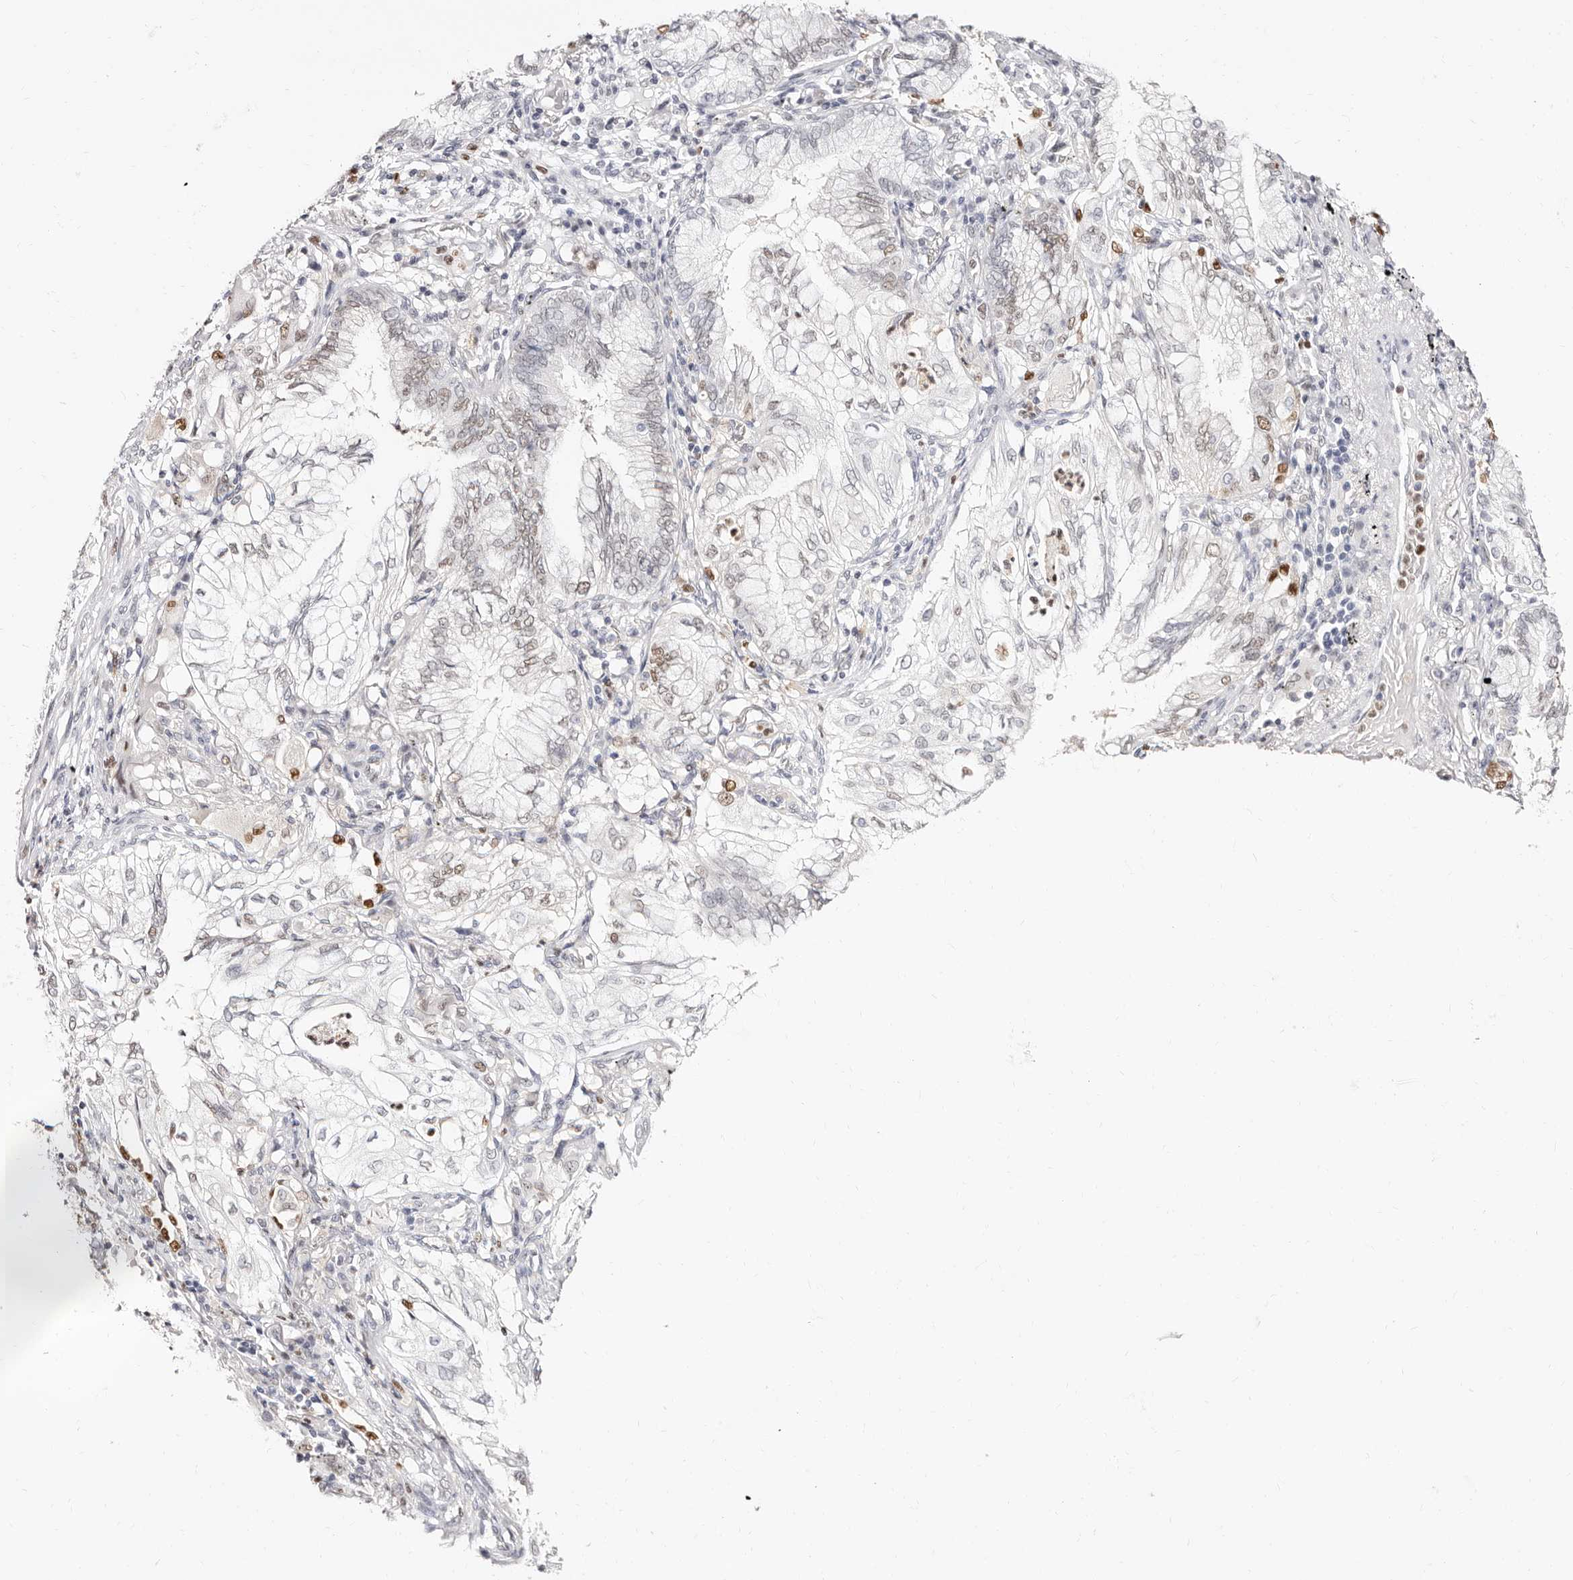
{"staining": {"intensity": "moderate", "quantity": "<25%", "location": "nuclear"}, "tissue": "lung cancer", "cell_type": "Tumor cells", "image_type": "cancer", "snomed": [{"axis": "morphology", "description": "Adenocarcinoma, NOS"}, {"axis": "topography", "description": "Lung"}], "caption": "Immunohistochemical staining of human lung cancer (adenocarcinoma) displays moderate nuclear protein staining in about <25% of tumor cells.", "gene": "TKT", "patient": {"sex": "female", "age": 70}}